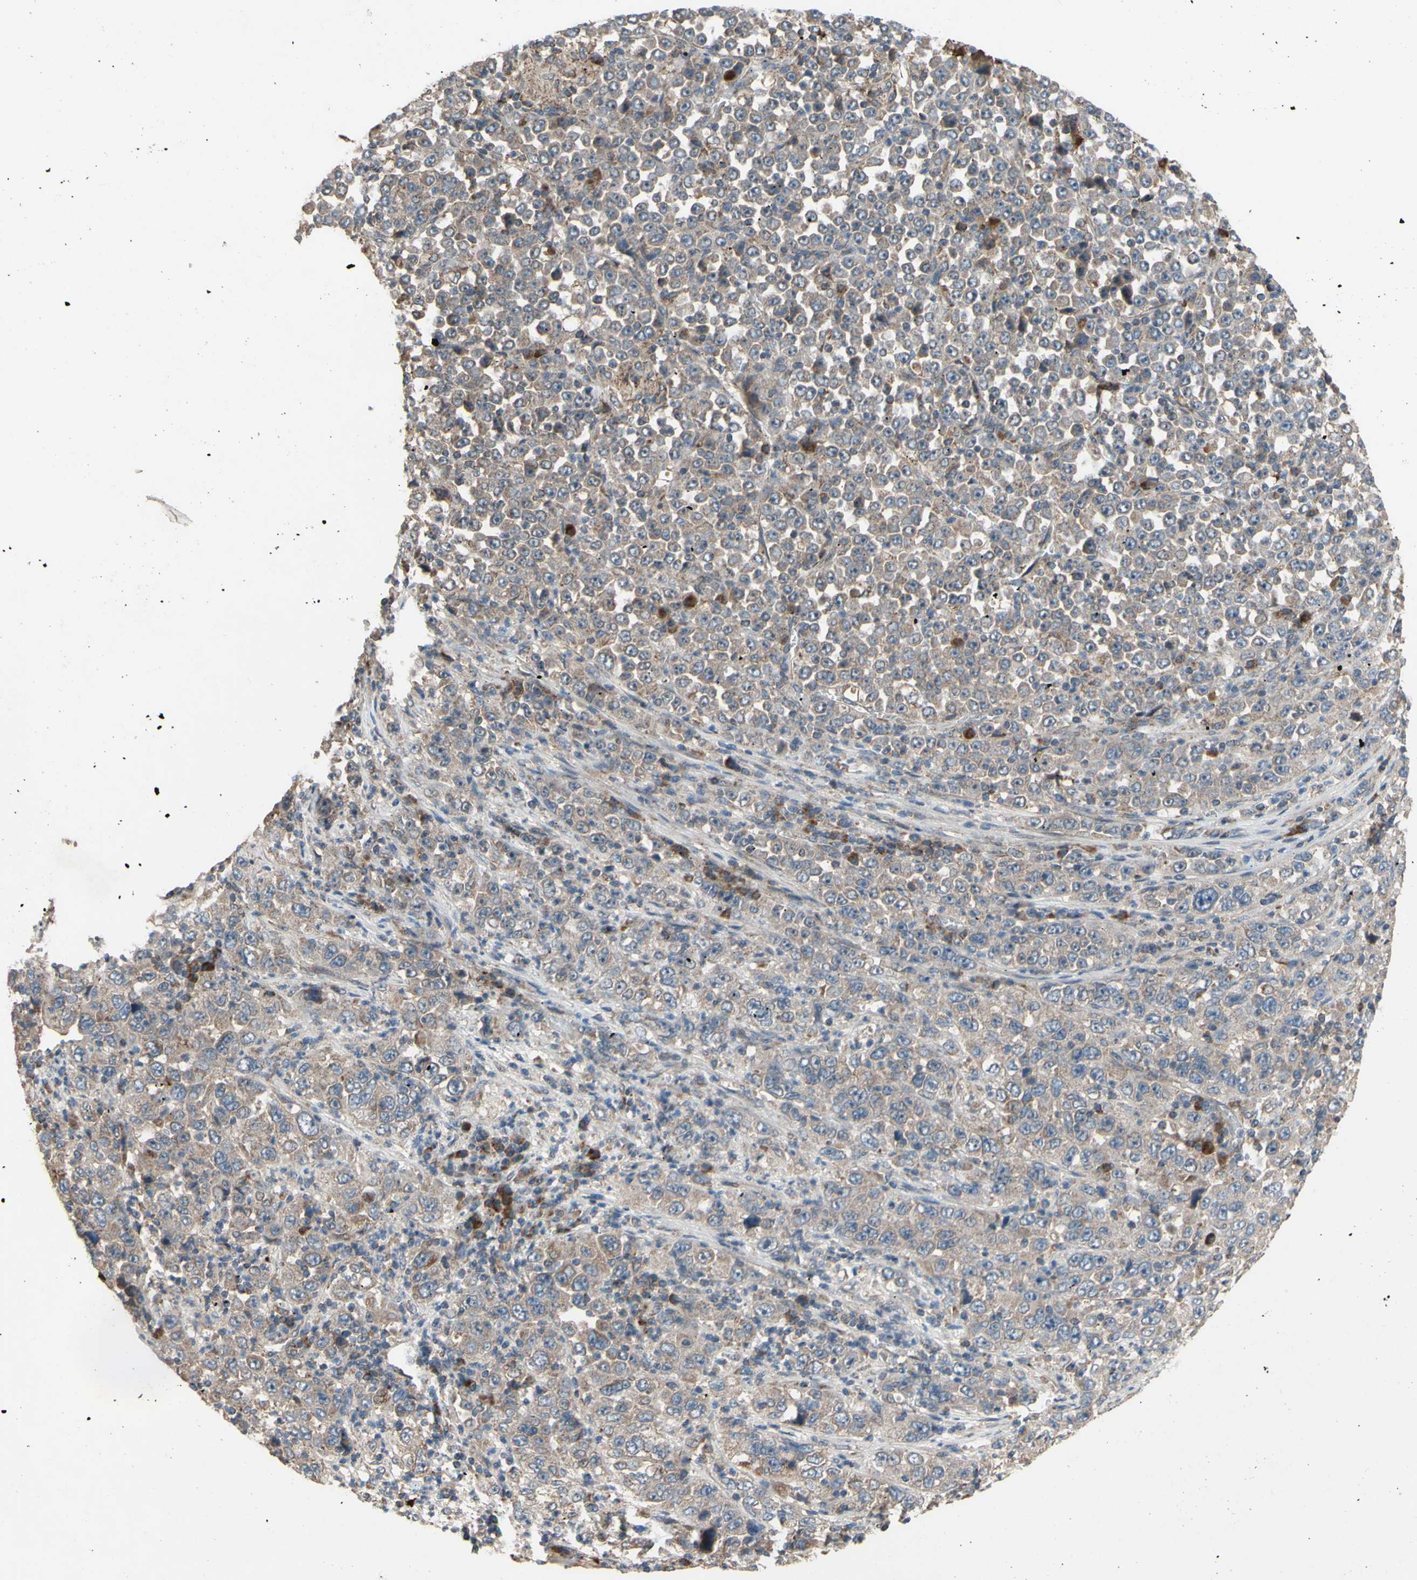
{"staining": {"intensity": "weak", "quantity": ">75%", "location": "cytoplasmic/membranous"}, "tissue": "stomach cancer", "cell_type": "Tumor cells", "image_type": "cancer", "snomed": [{"axis": "morphology", "description": "Normal tissue, NOS"}, {"axis": "morphology", "description": "Adenocarcinoma, NOS"}, {"axis": "topography", "description": "Stomach, upper"}, {"axis": "topography", "description": "Stomach"}], "caption": "This is an image of immunohistochemistry staining of stomach cancer, which shows weak expression in the cytoplasmic/membranous of tumor cells.", "gene": "CD164", "patient": {"sex": "male", "age": 59}}